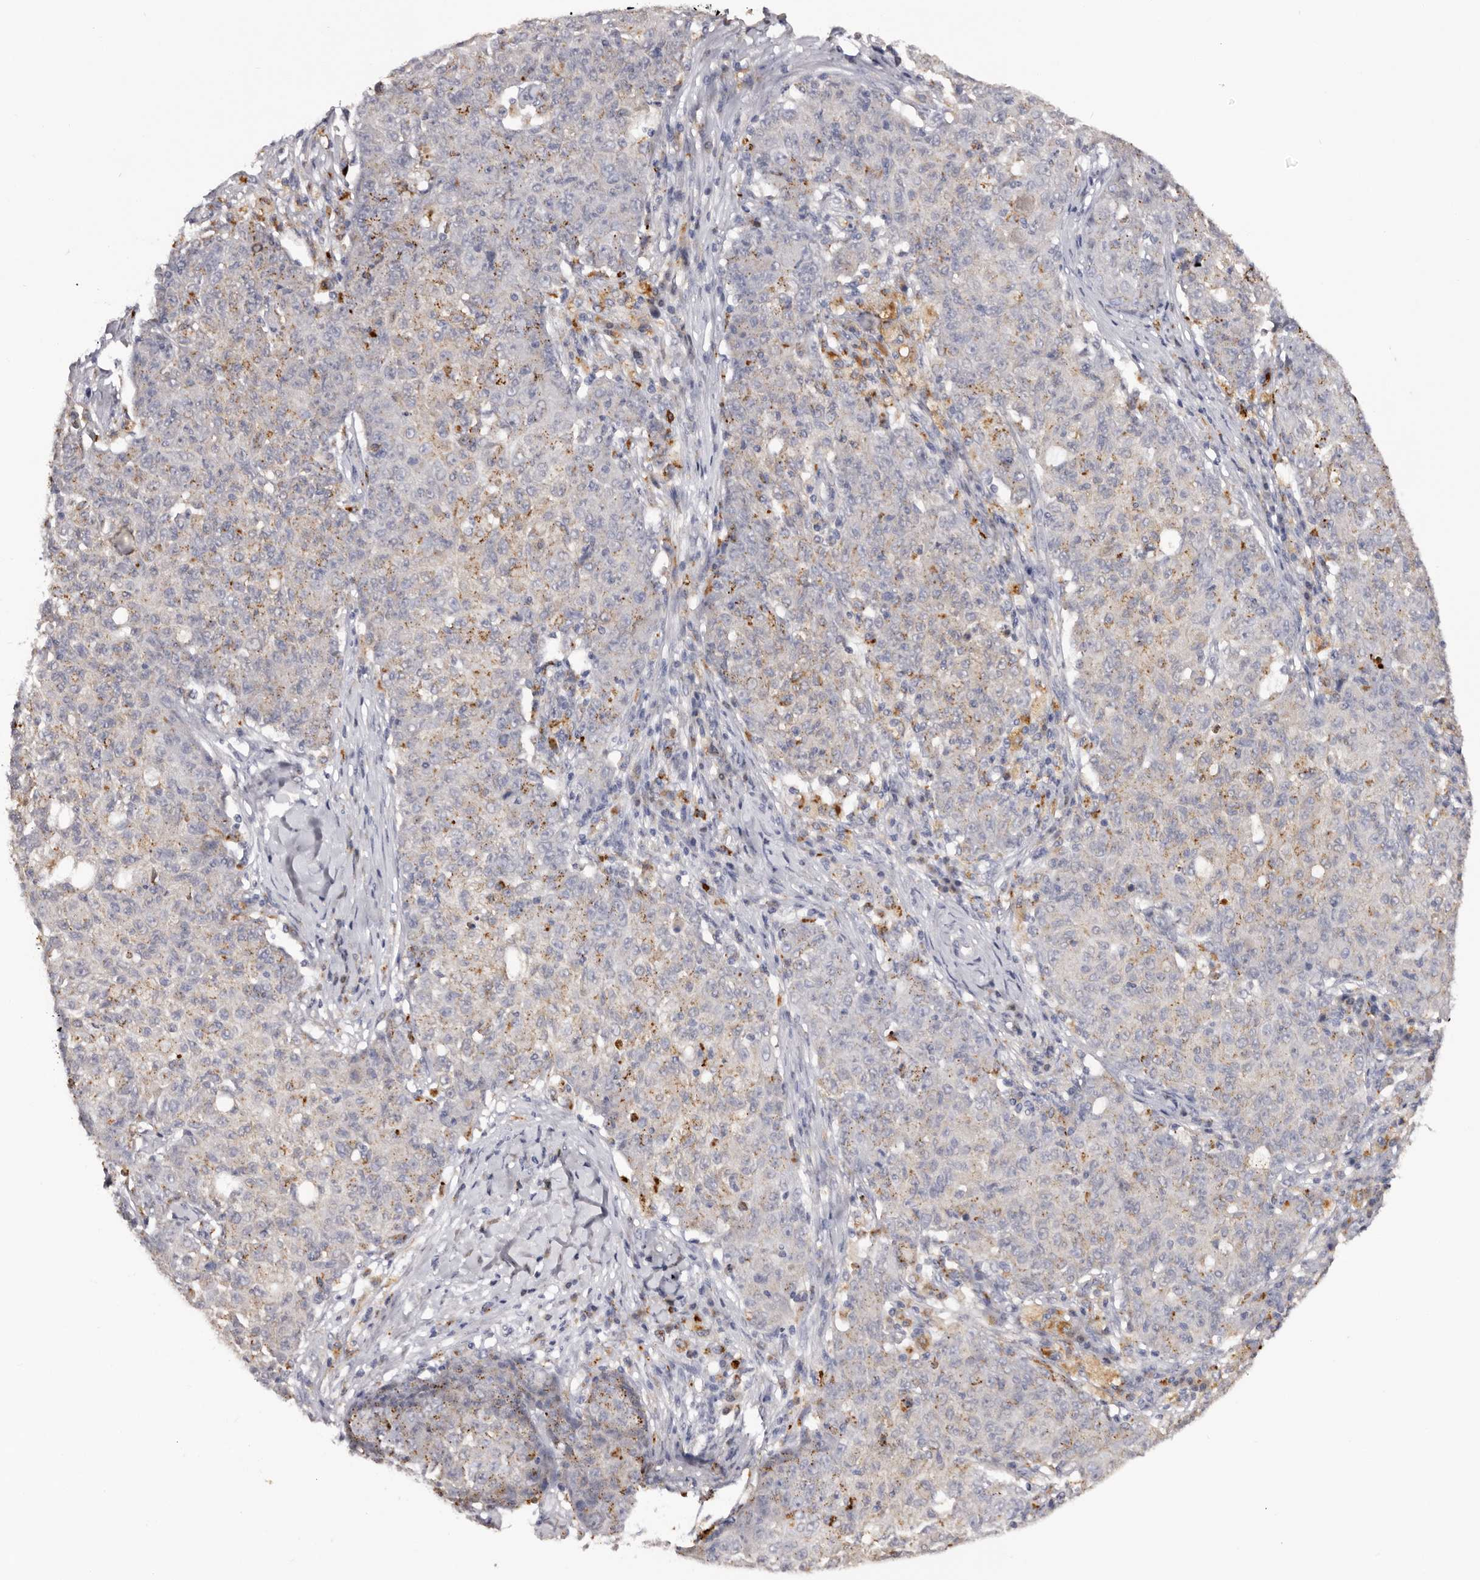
{"staining": {"intensity": "weak", "quantity": "25%-75%", "location": "cytoplasmic/membranous"}, "tissue": "ovarian cancer", "cell_type": "Tumor cells", "image_type": "cancer", "snomed": [{"axis": "morphology", "description": "Carcinoma, endometroid"}, {"axis": "topography", "description": "Ovary"}], "caption": "Tumor cells demonstrate low levels of weak cytoplasmic/membranous staining in about 25%-75% of cells in endometroid carcinoma (ovarian). (brown staining indicates protein expression, while blue staining denotes nuclei).", "gene": "DAP", "patient": {"sex": "female", "age": 42}}